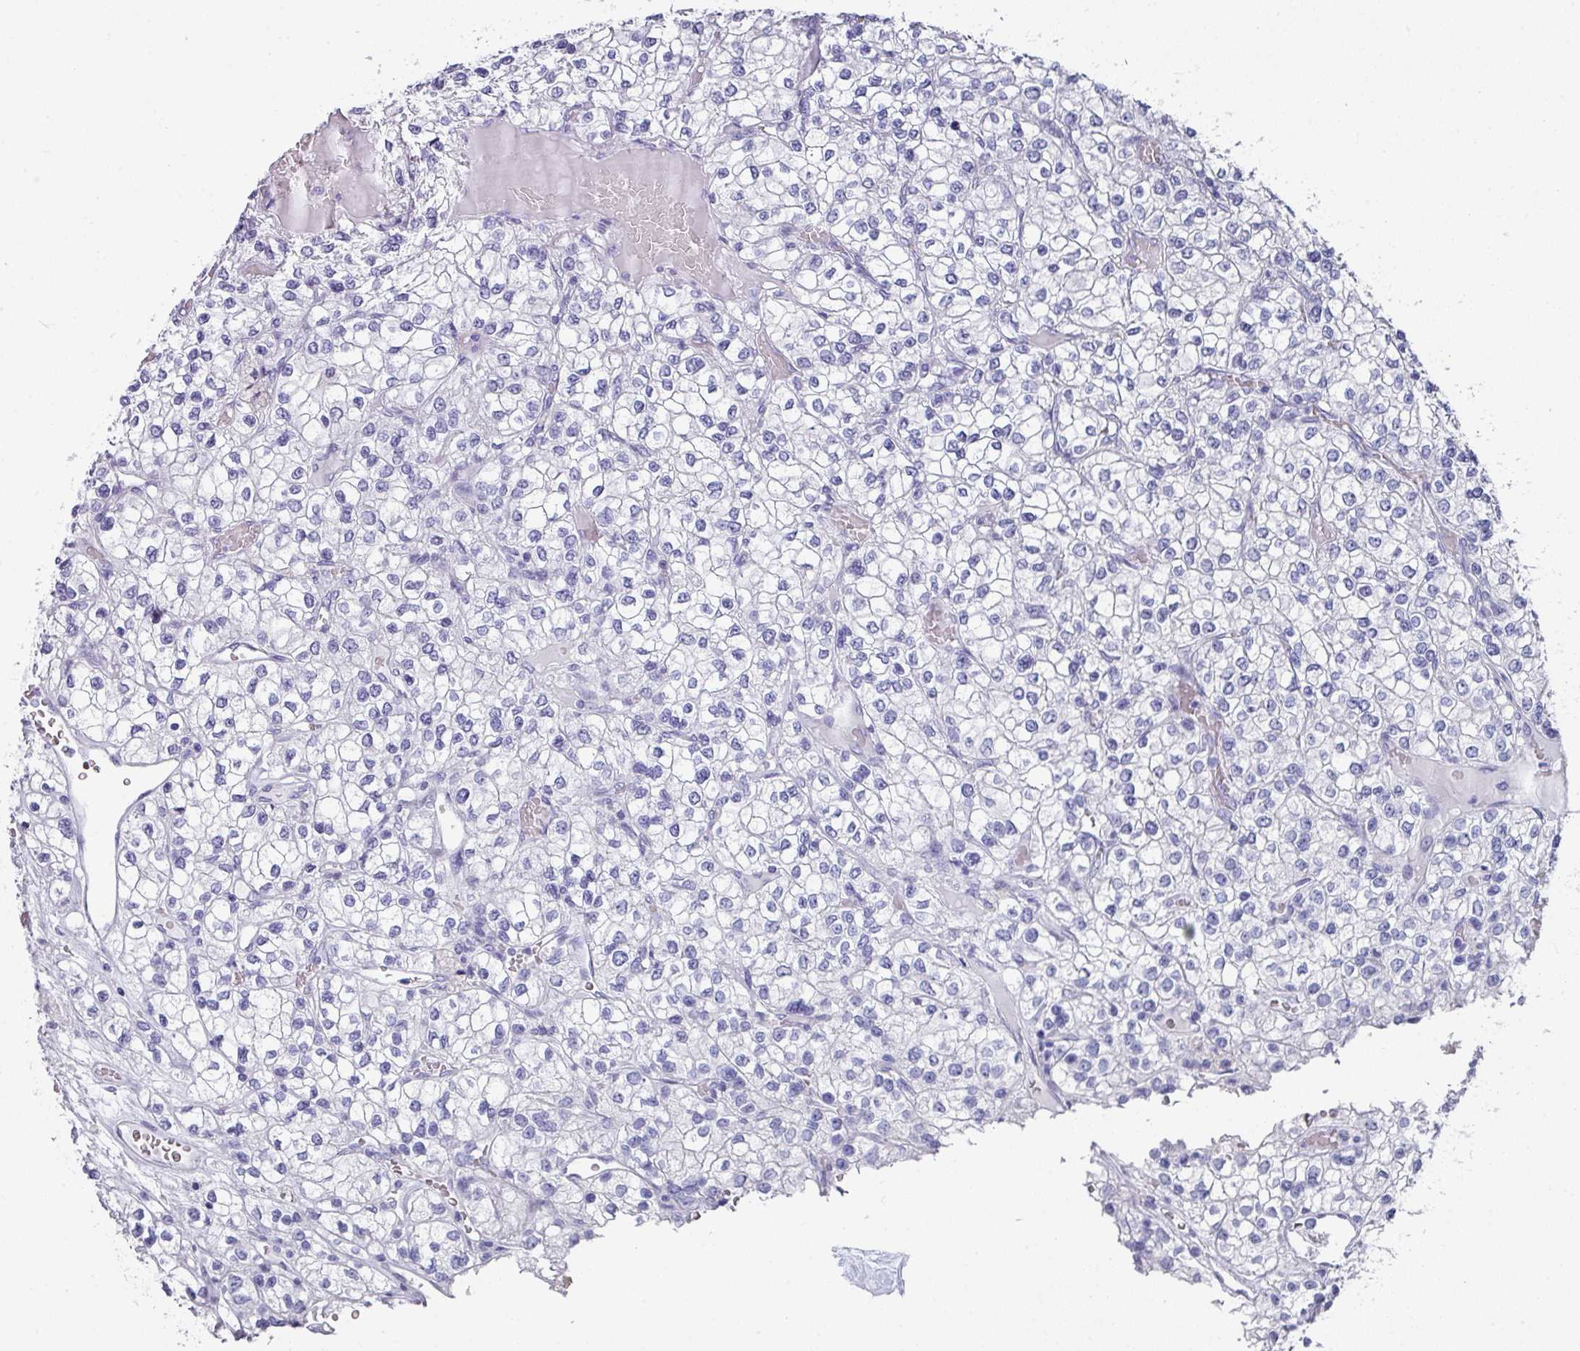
{"staining": {"intensity": "negative", "quantity": "none", "location": "none"}, "tissue": "renal cancer", "cell_type": "Tumor cells", "image_type": "cancer", "snomed": [{"axis": "morphology", "description": "Adenocarcinoma, NOS"}, {"axis": "topography", "description": "Kidney"}], "caption": "Image shows no protein positivity in tumor cells of adenocarcinoma (renal) tissue. (DAB (3,3'-diaminobenzidine) IHC with hematoxylin counter stain).", "gene": "PEX10", "patient": {"sex": "male", "age": 80}}